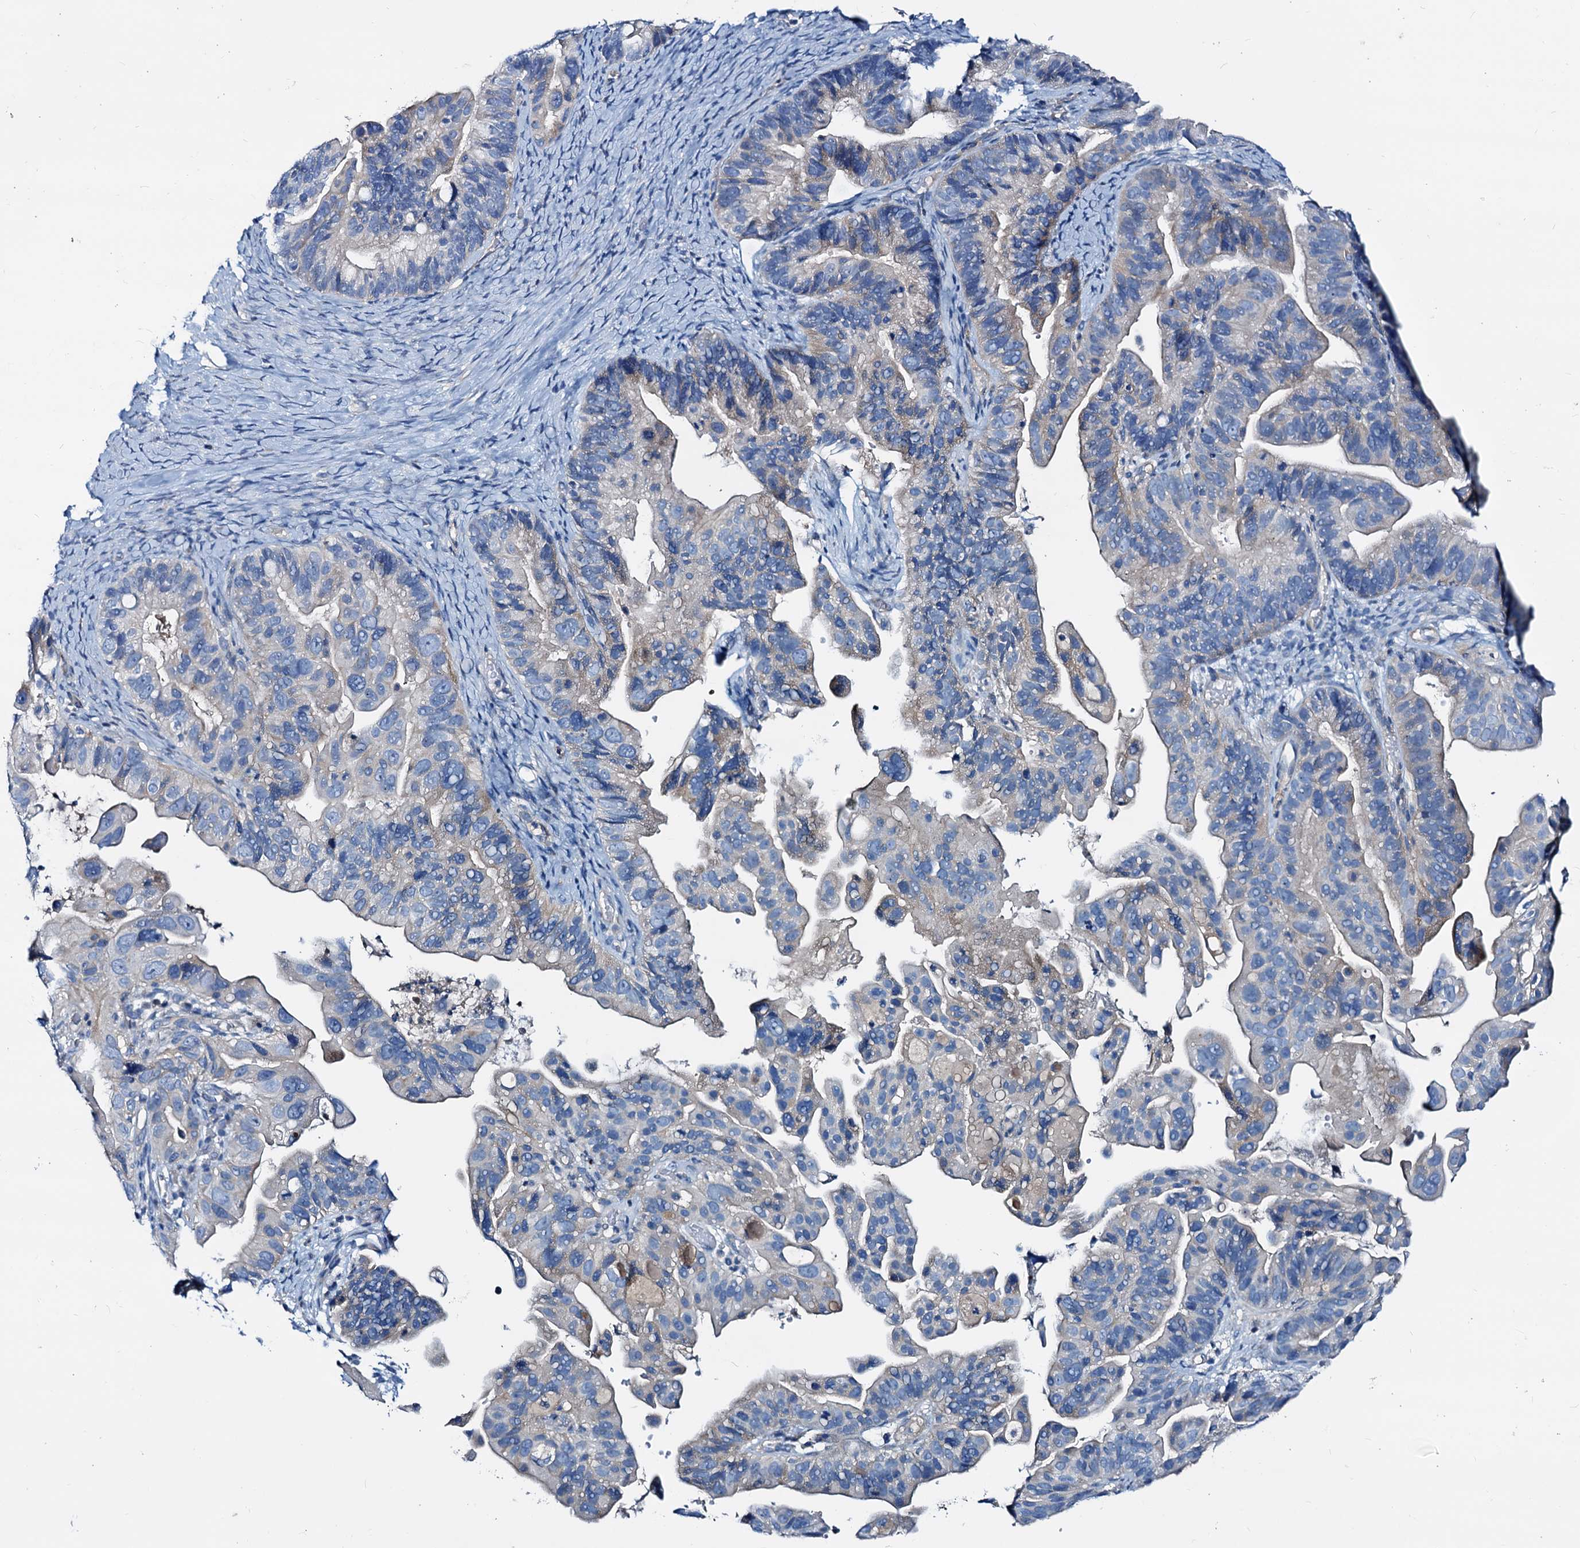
{"staining": {"intensity": "weak", "quantity": "<25%", "location": "cytoplasmic/membranous"}, "tissue": "ovarian cancer", "cell_type": "Tumor cells", "image_type": "cancer", "snomed": [{"axis": "morphology", "description": "Cystadenocarcinoma, serous, NOS"}, {"axis": "topography", "description": "Ovary"}], "caption": "High power microscopy micrograph of an immunohistochemistry image of ovarian serous cystadenocarcinoma, revealing no significant positivity in tumor cells.", "gene": "DYDC2", "patient": {"sex": "female", "age": 56}}